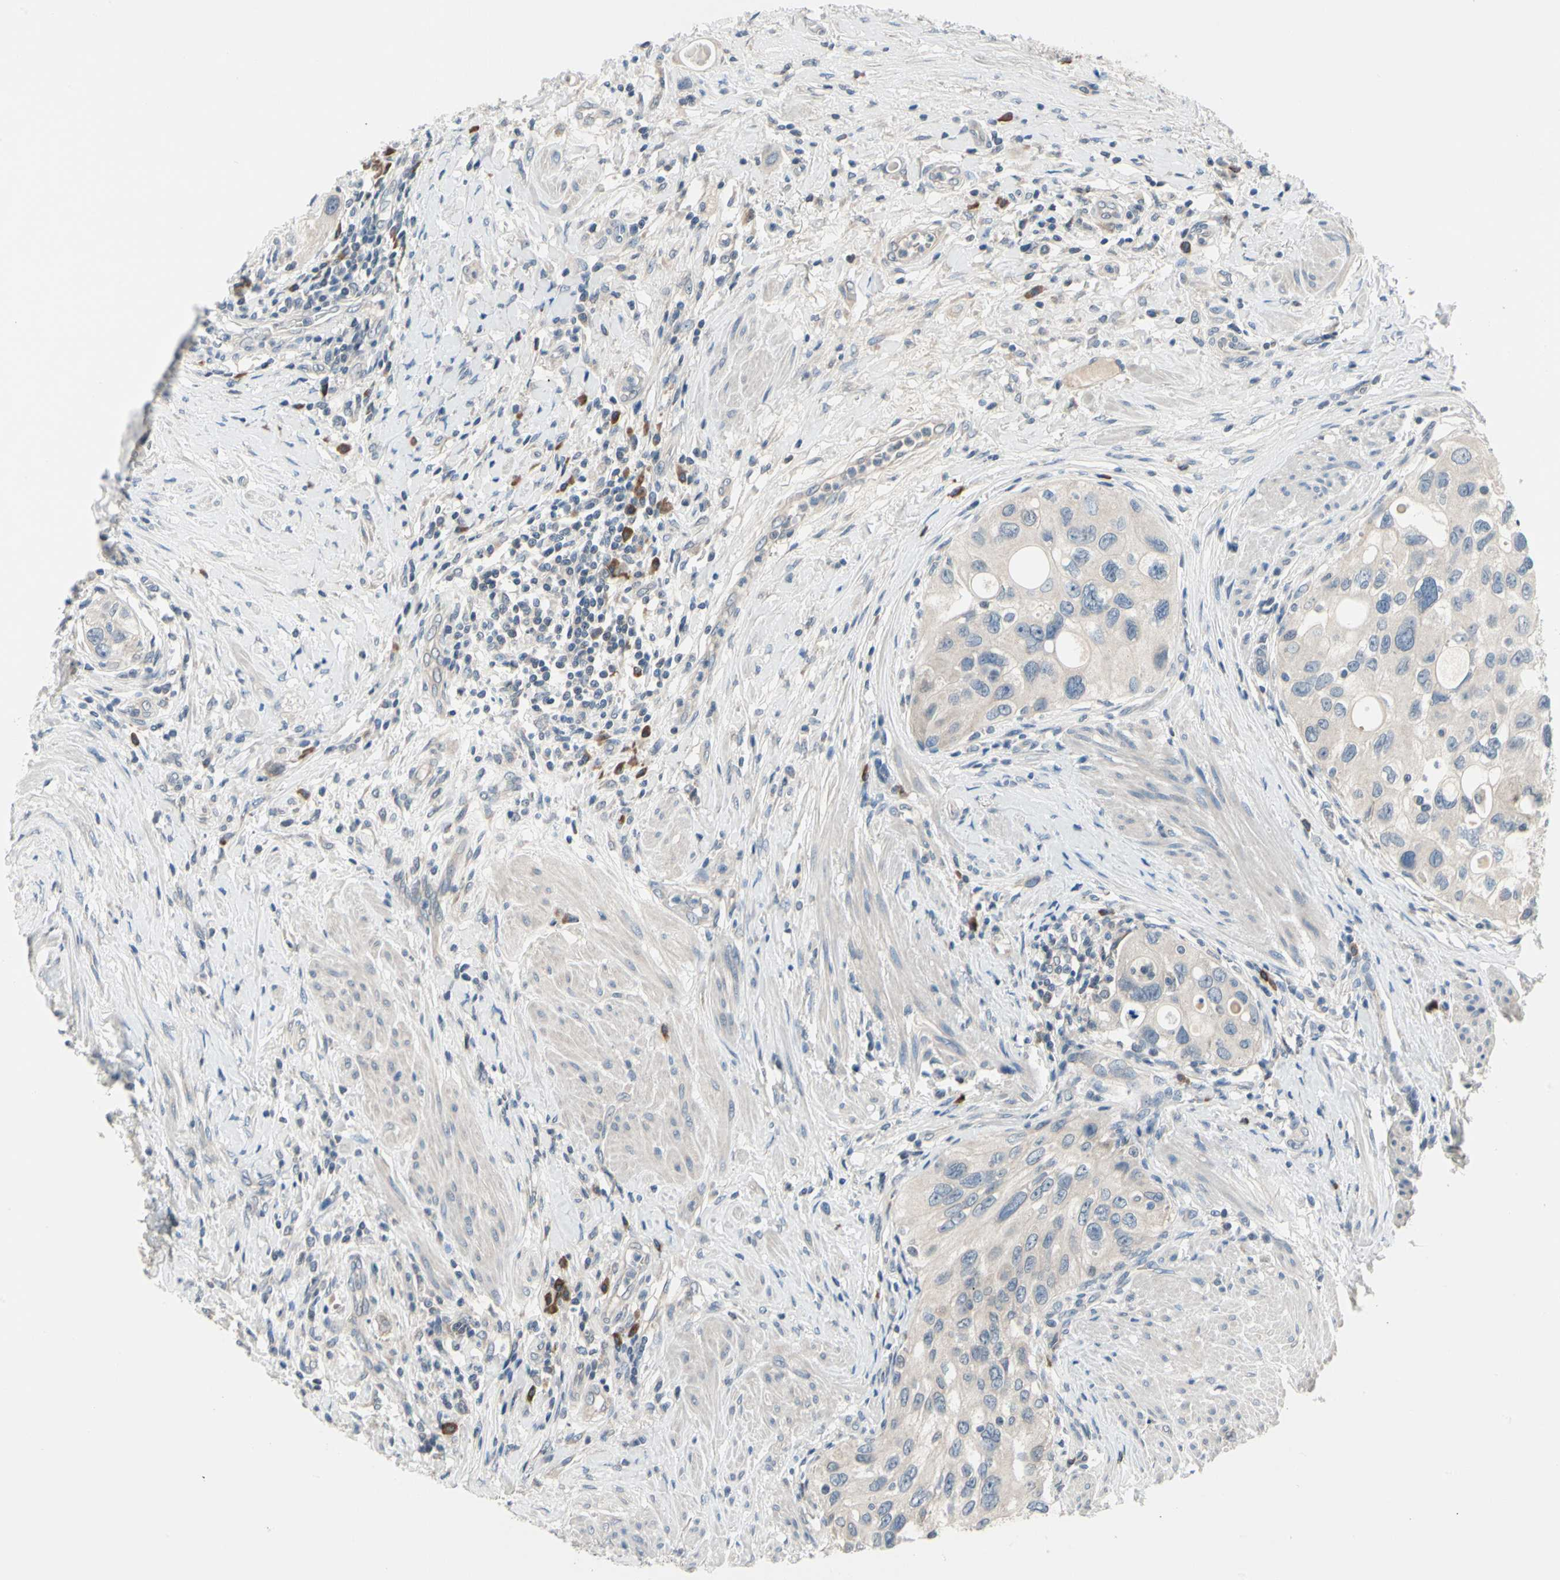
{"staining": {"intensity": "negative", "quantity": "none", "location": "none"}, "tissue": "urothelial cancer", "cell_type": "Tumor cells", "image_type": "cancer", "snomed": [{"axis": "morphology", "description": "Urothelial carcinoma, High grade"}, {"axis": "topography", "description": "Urinary bladder"}], "caption": "Tumor cells show no significant staining in urothelial cancer.", "gene": "SELENOK", "patient": {"sex": "female", "age": 56}}